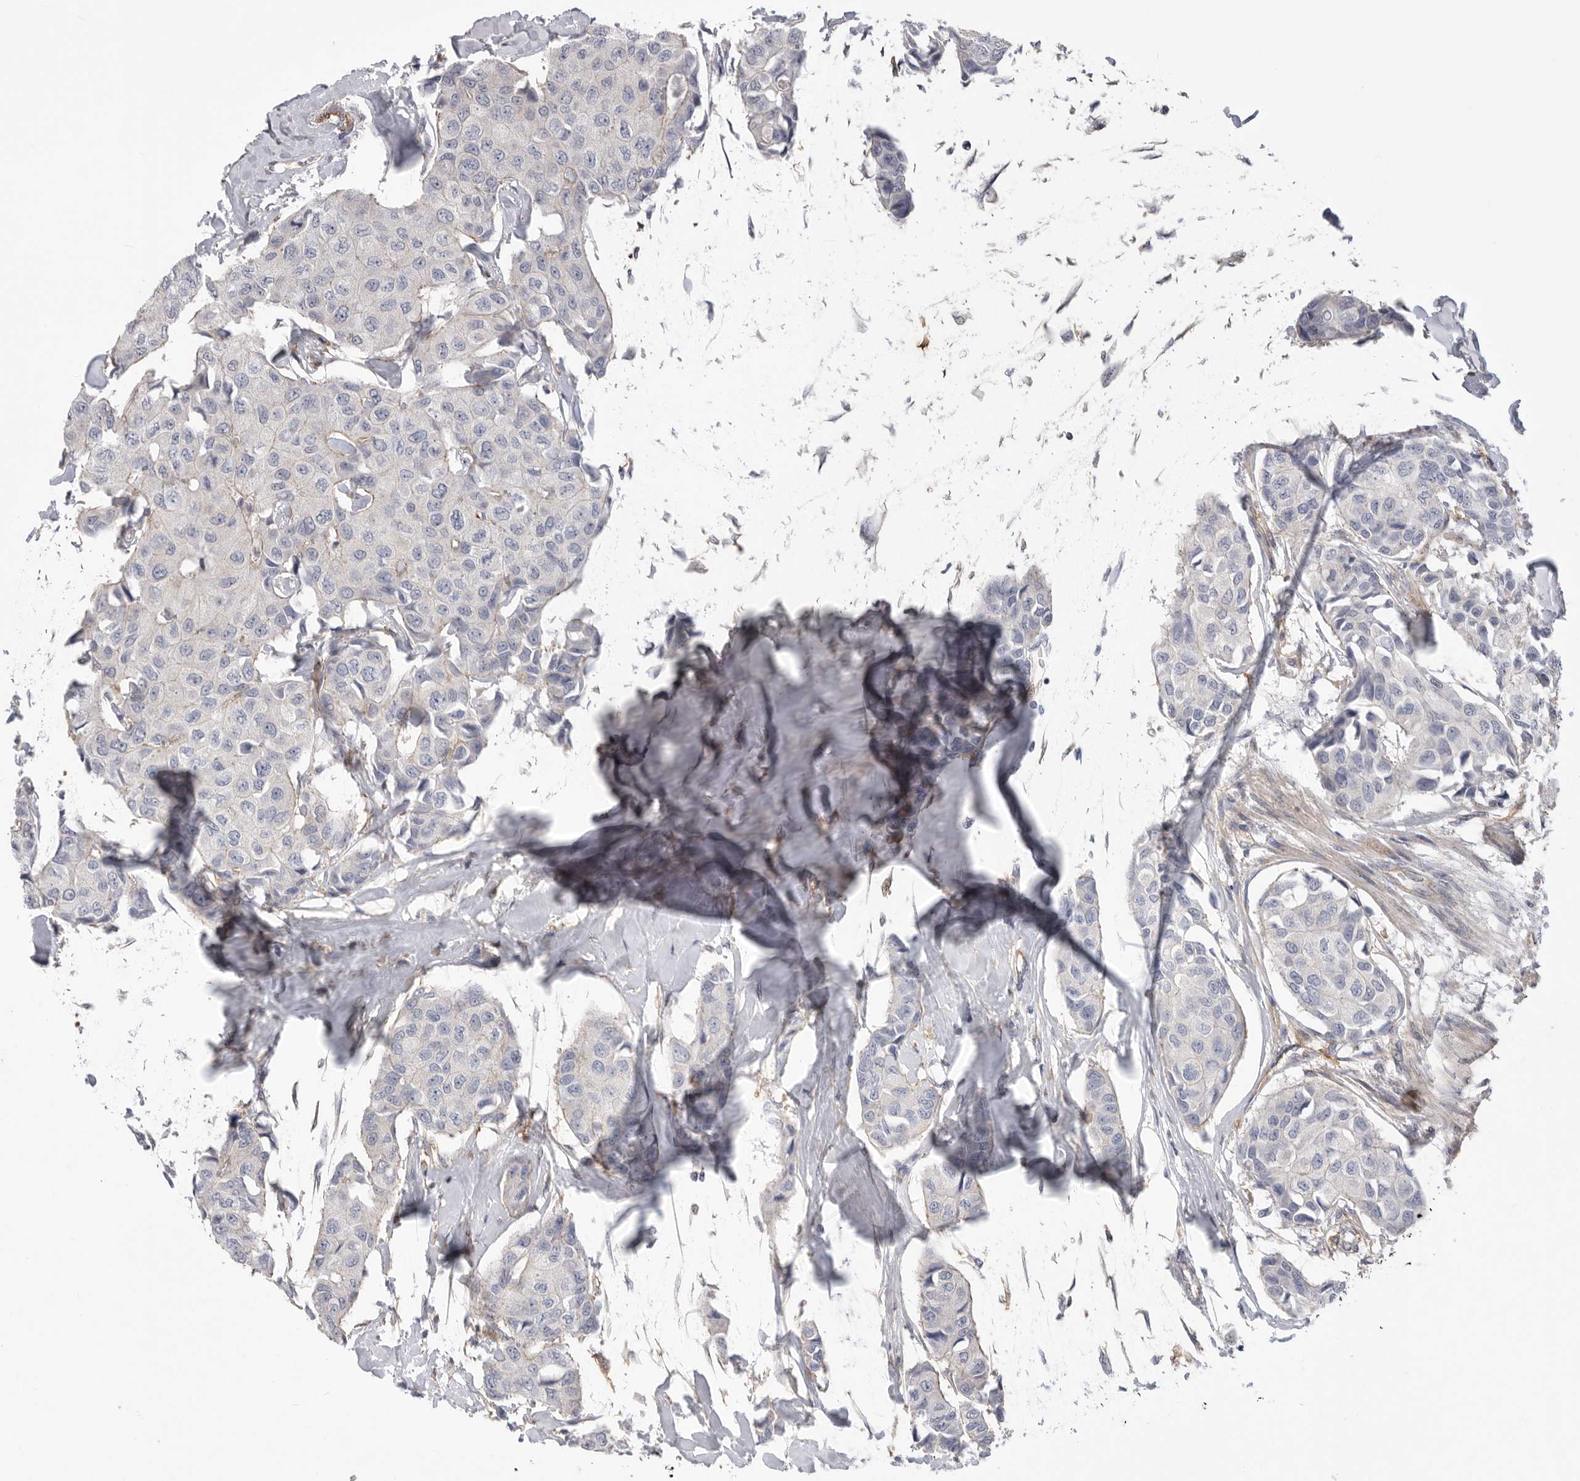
{"staining": {"intensity": "negative", "quantity": "none", "location": "none"}, "tissue": "breast cancer", "cell_type": "Tumor cells", "image_type": "cancer", "snomed": [{"axis": "morphology", "description": "Duct carcinoma"}, {"axis": "topography", "description": "Breast"}], "caption": "Tumor cells are negative for protein expression in human invasive ductal carcinoma (breast).", "gene": "SIGLEC10", "patient": {"sex": "female", "age": 80}}